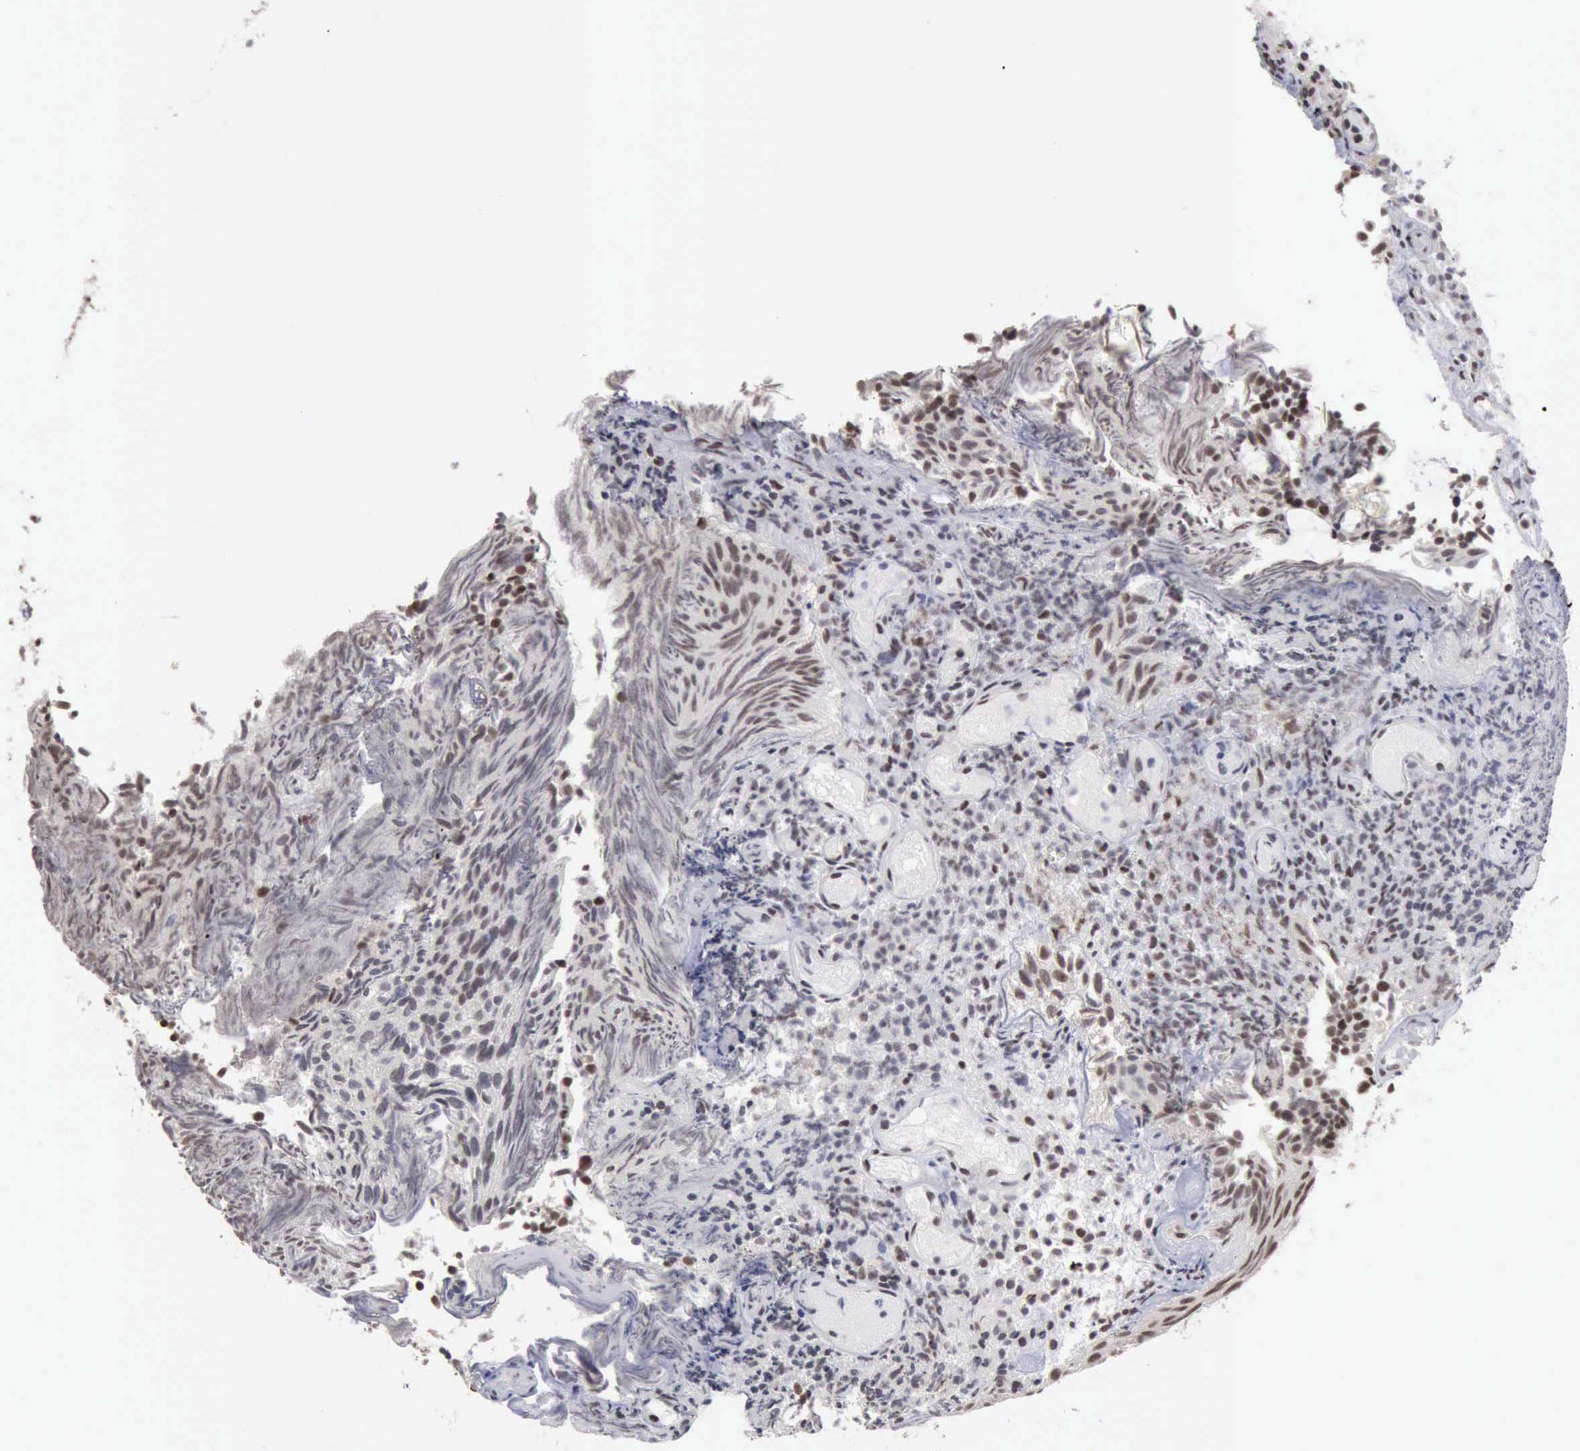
{"staining": {"intensity": "moderate", "quantity": "25%-75%", "location": "nuclear"}, "tissue": "urothelial cancer", "cell_type": "Tumor cells", "image_type": "cancer", "snomed": [{"axis": "morphology", "description": "Urothelial carcinoma, Low grade"}, {"axis": "topography", "description": "Urinary bladder"}], "caption": "Urothelial cancer was stained to show a protein in brown. There is medium levels of moderate nuclear staining in about 25%-75% of tumor cells. The protein of interest is stained brown, and the nuclei are stained in blue (DAB IHC with brightfield microscopy, high magnification).", "gene": "TAF1", "patient": {"sex": "male", "age": 85}}